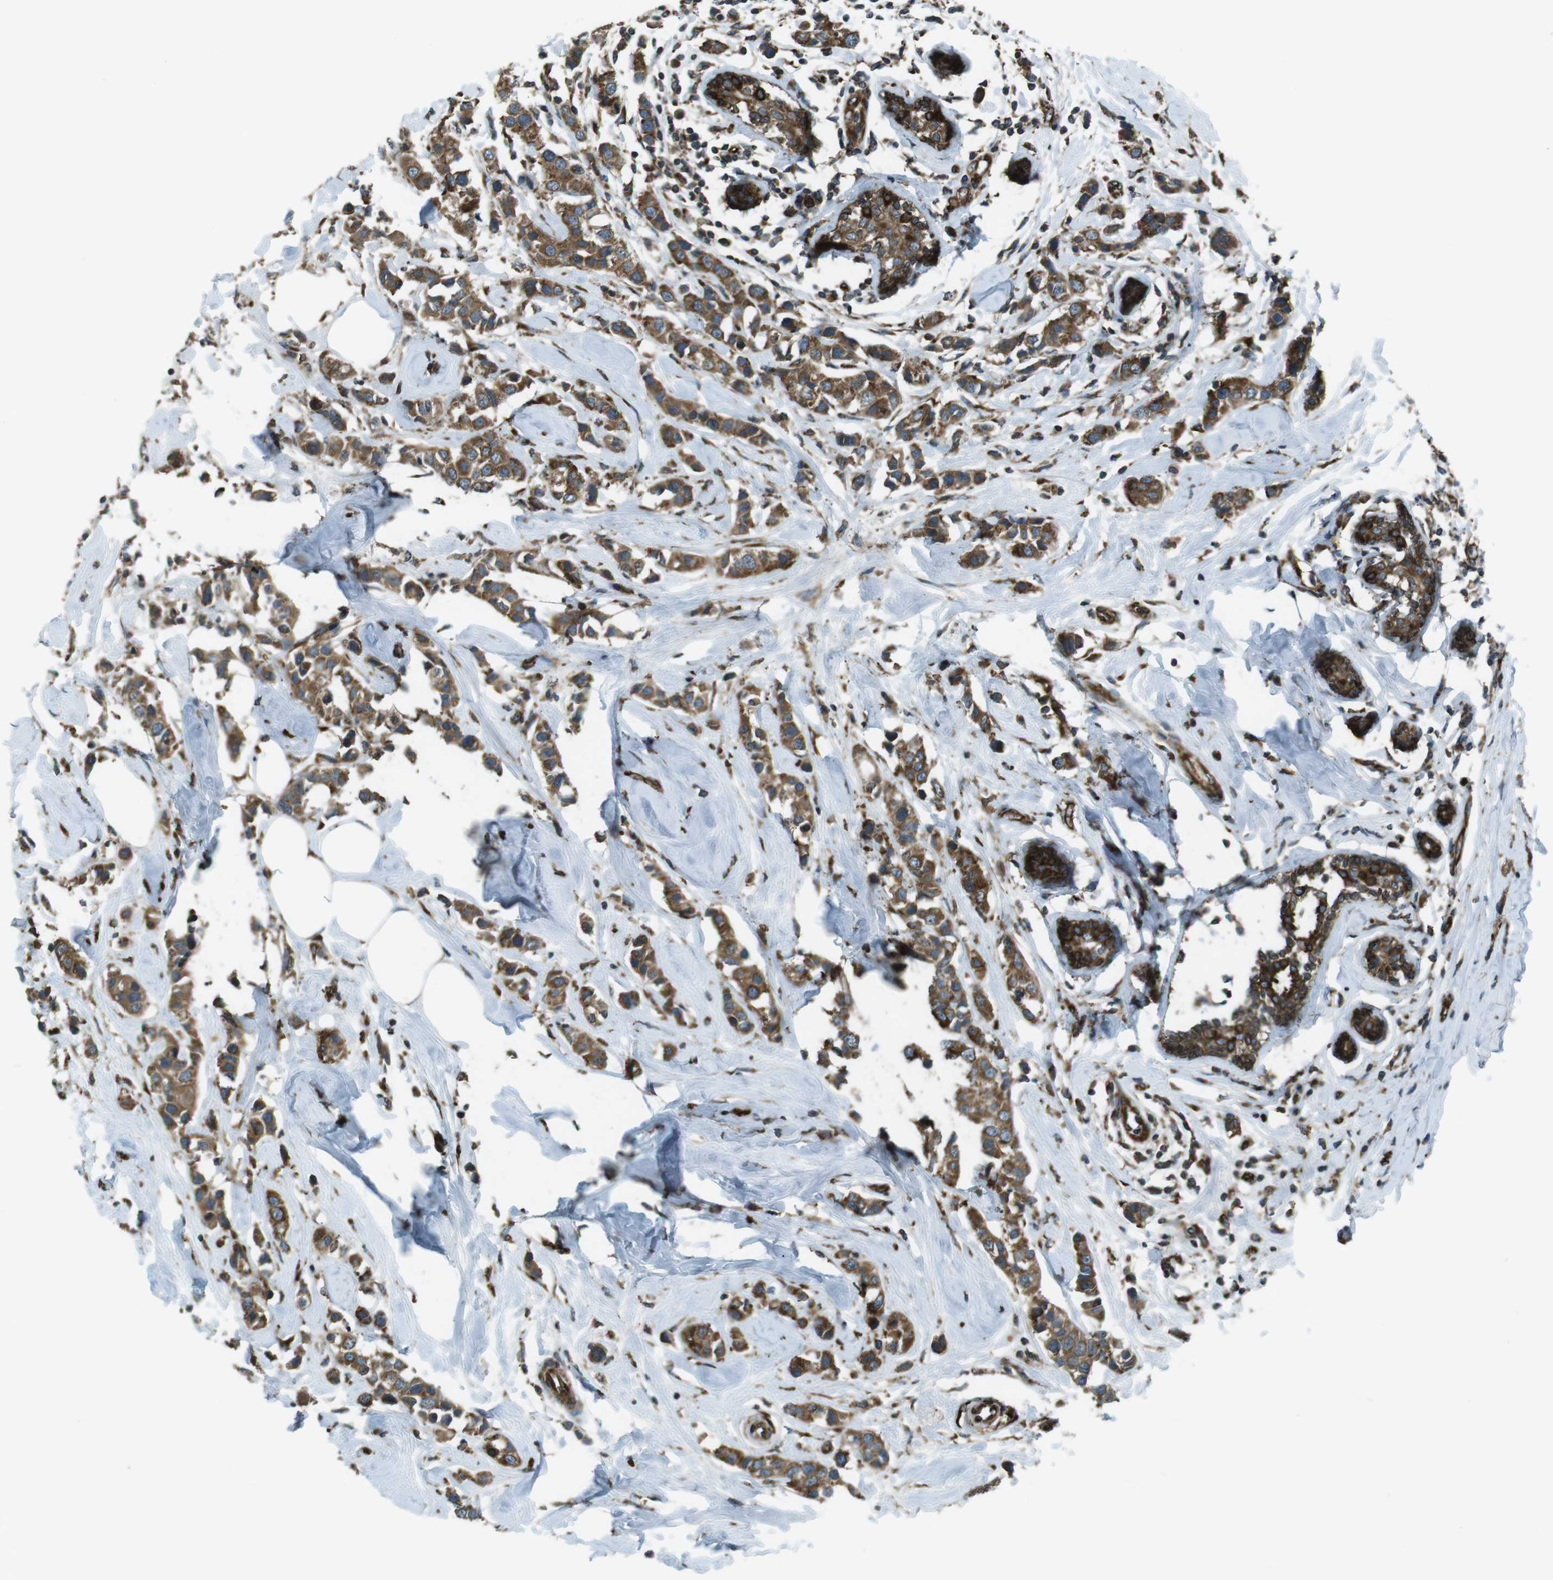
{"staining": {"intensity": "moderate", "quantity": ">75%", "location": "cytoplasmic/membranous"}, "tissue": "breast cancer", "cell_type": "Tumor cells", "image_type": "cancer", "snomed": [{"axis": "morphology", "description": "Normal tissue, NOS"}, {"axis": "morphology", "description": "Duct carcinoma"}, {"axis": "topography", "description": "Breast"}], "caption": "Breast cancer (invasive ductal carcinoma) was stained to show a protein in brown. There is medium levels of moderate cytoplasmic/membranous expression in approximately >75% of tumor cells.", "gene": "KTN1", "patient": {"sex": "female", "age": 50}}